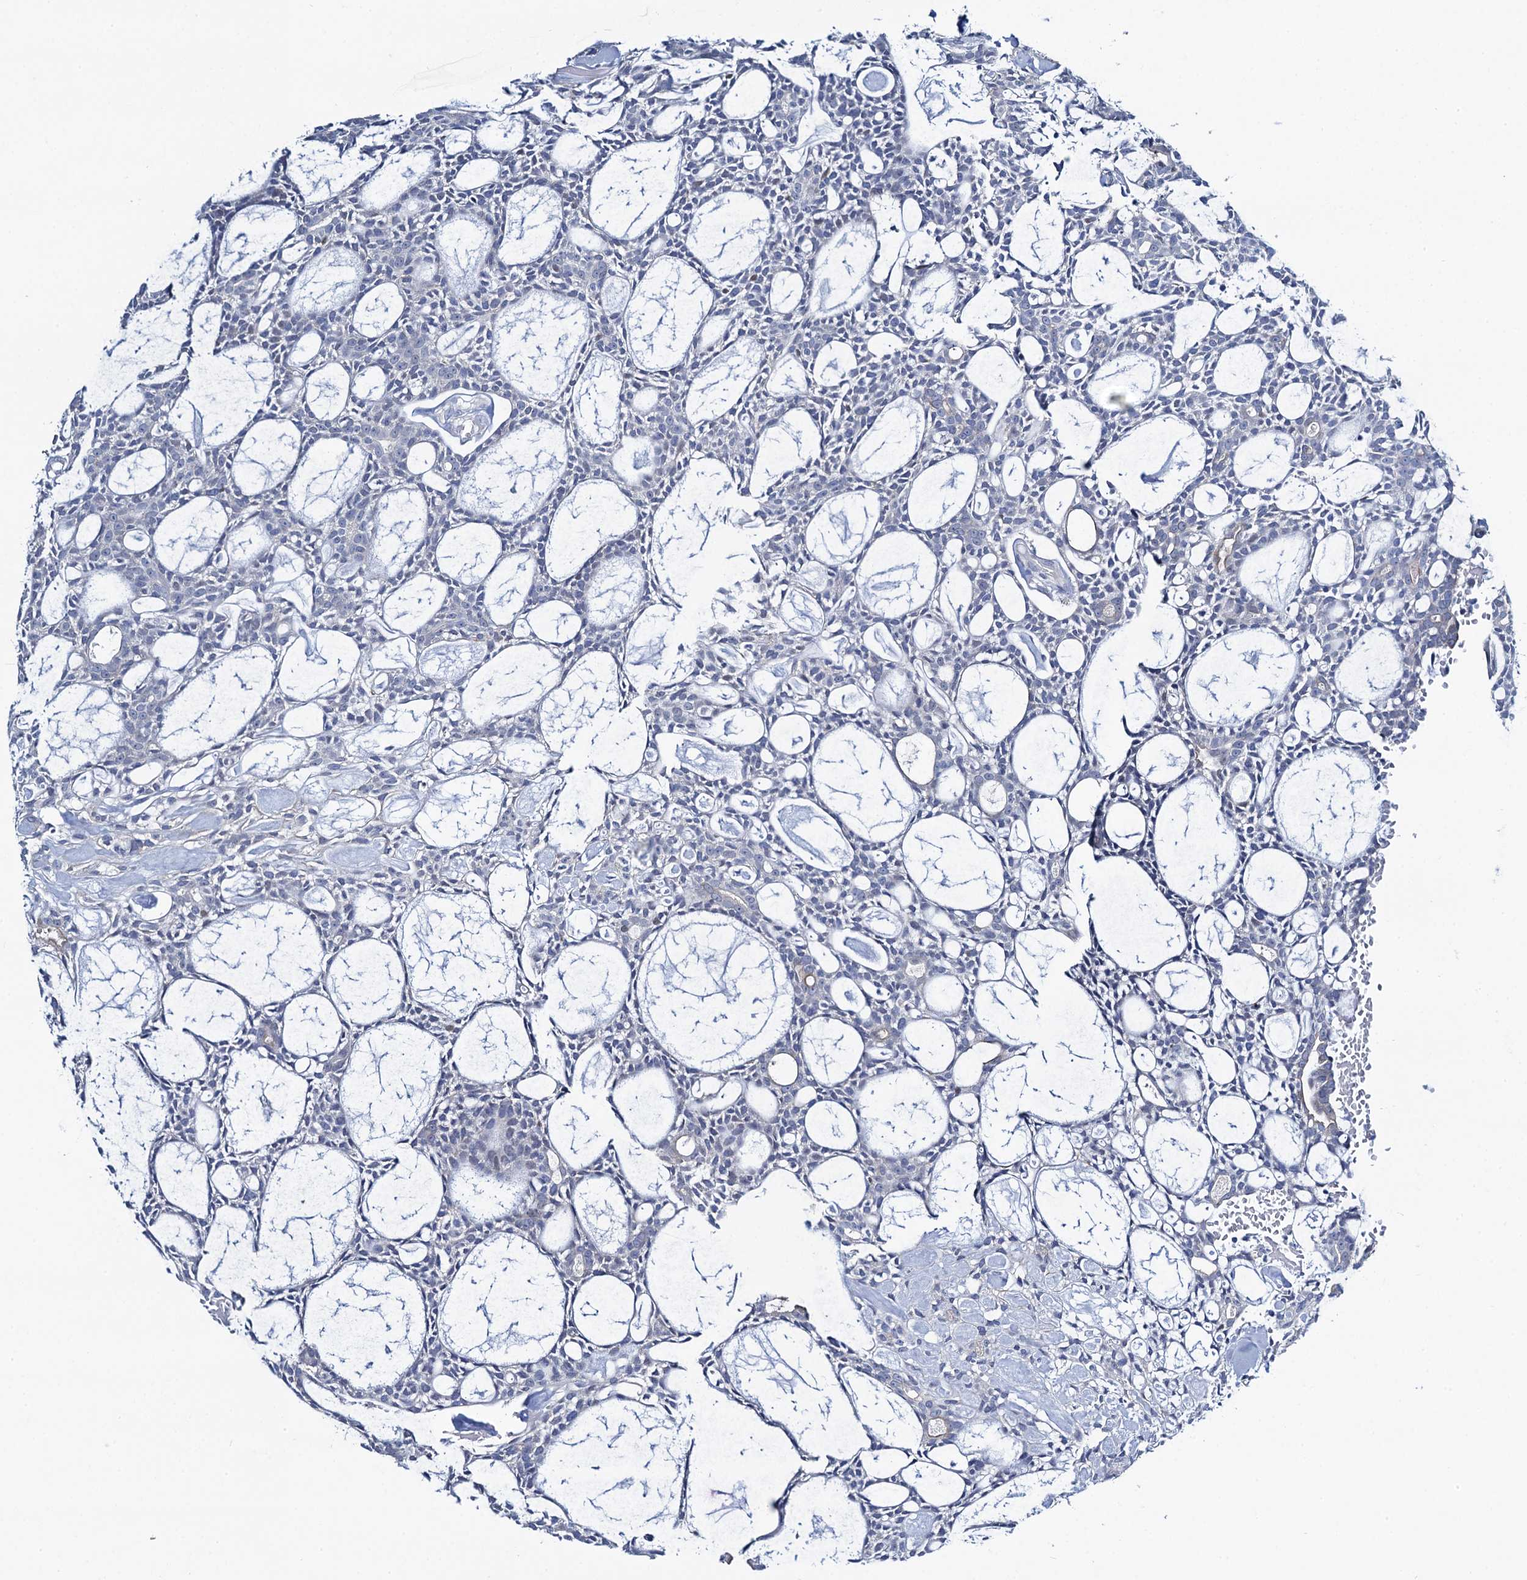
{"staining": {"intensity": "negative", "quantity": "none", "location": "none"}, "tissue": "head and neck cancer", "cell_type": "Tumor cells", "image_type": "cancer", "snomed": [{"axis": "morphology", "description": "Adenocarcinoma, NOS"}, {"axis": "topography", "description": "Salivary gland"}, {"axis": "topography", "description": "Head-Neck"}], "caption": "This histopathology image is of head and neck cancer stained with IHC to label a protein in brown with the nuclei are counter-stained blue. There is no expression in tumor cells.", "gene": "TOX3", "patient": {"sex": "male", "age": 55}}